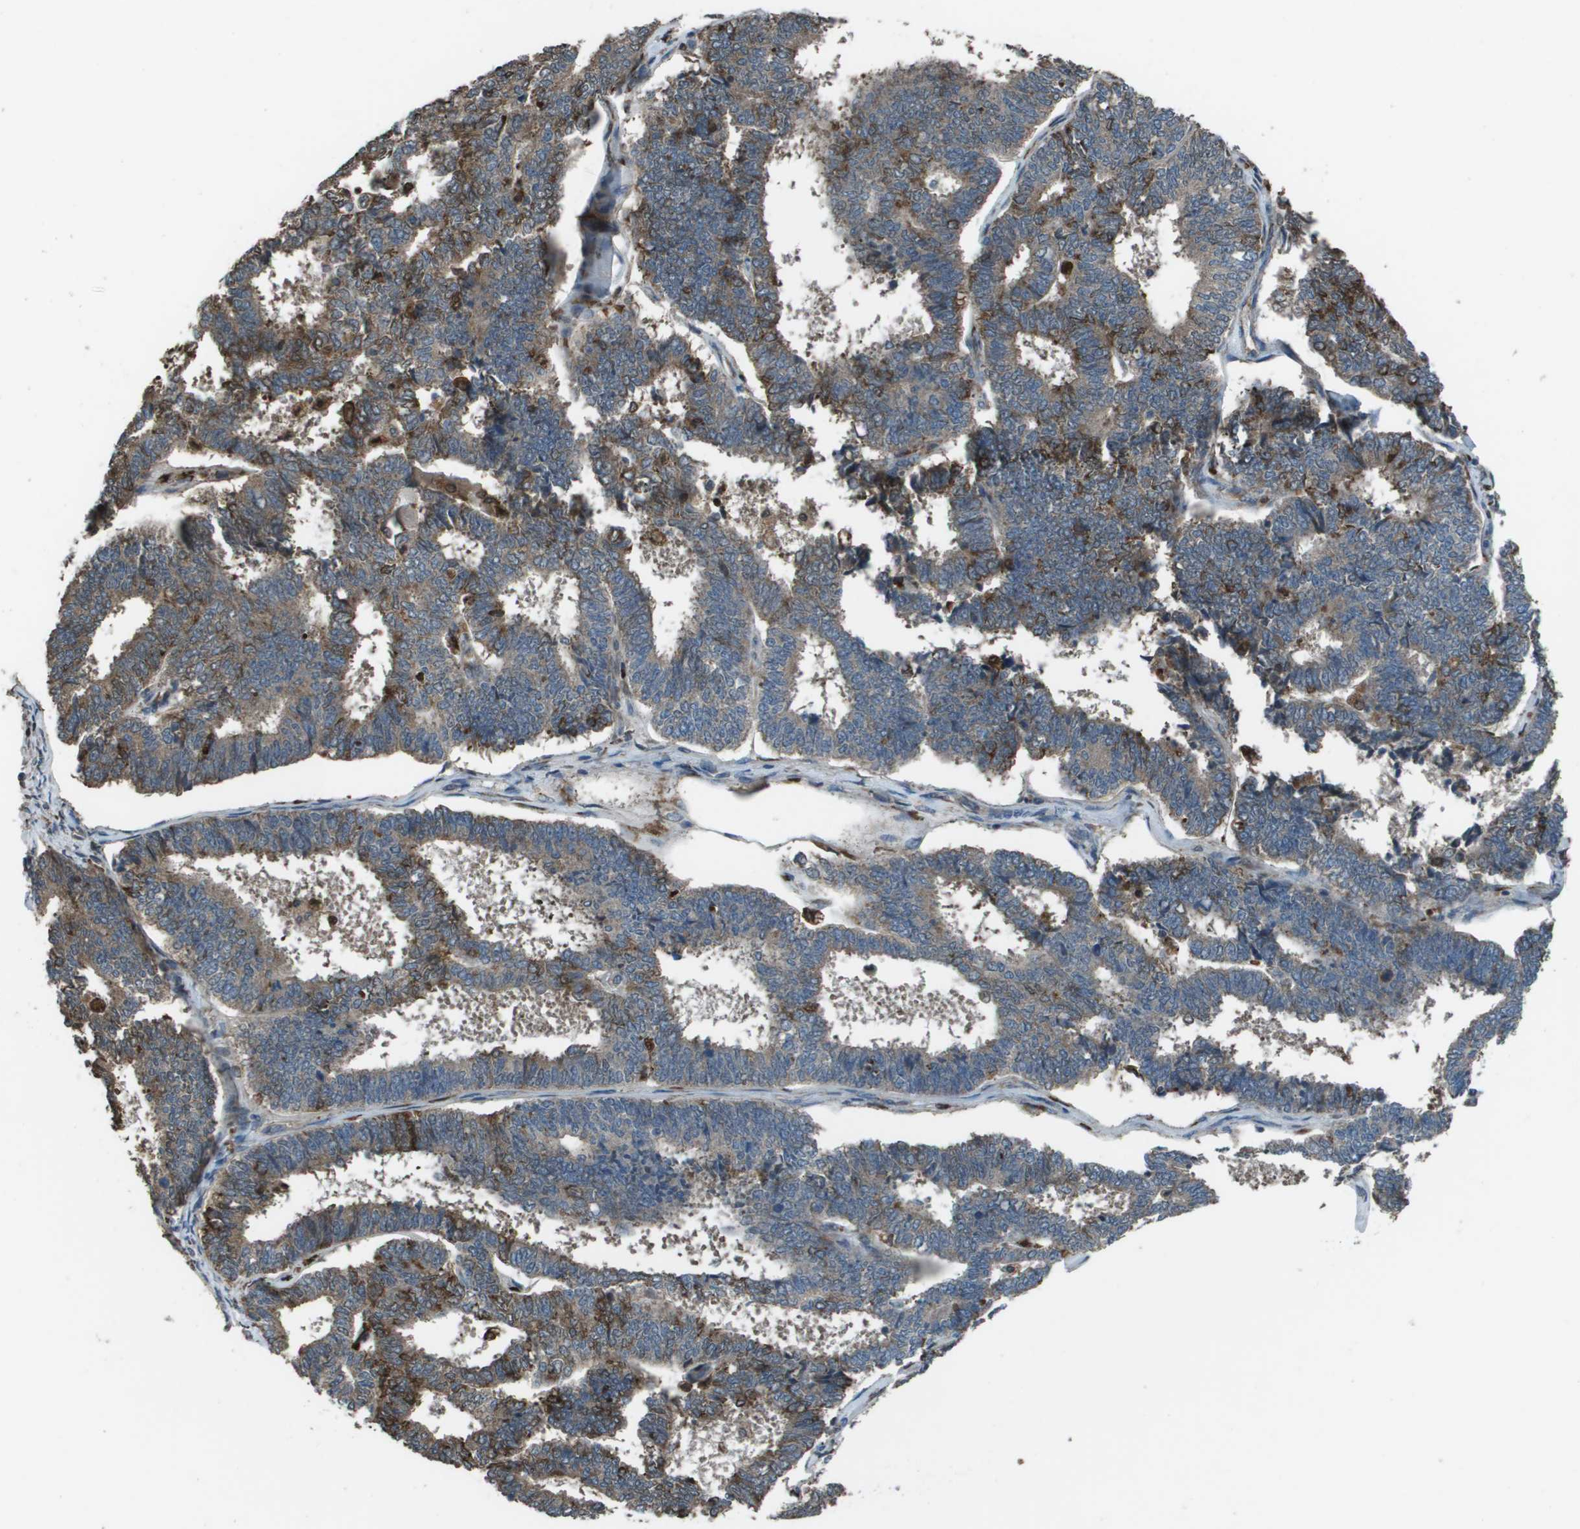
{"staining": {"intensity": "moderate", "quantity": "<25%", "location": "cytoplasmic/membranous"}, "tissue": "endometrial cancer", "cell_type": "Tumor cells", "image_type": "cancer", "snomed": [{"axis": "morphology", "description": "Adenocarcinoma, NOS"}, {"axis": "topography", "description": "Endometrium"}], "caption": "An image of human endometrial cancer (adenocarcinoma) stained for a protein demonstrates moderate cytoplasmic/membranous brown staining in tumor cells. (Brightfield microscopy of DAB IHC at high magnification).", "gene": "GOSR2", "patient": {"sex": "female", "age": 70}}